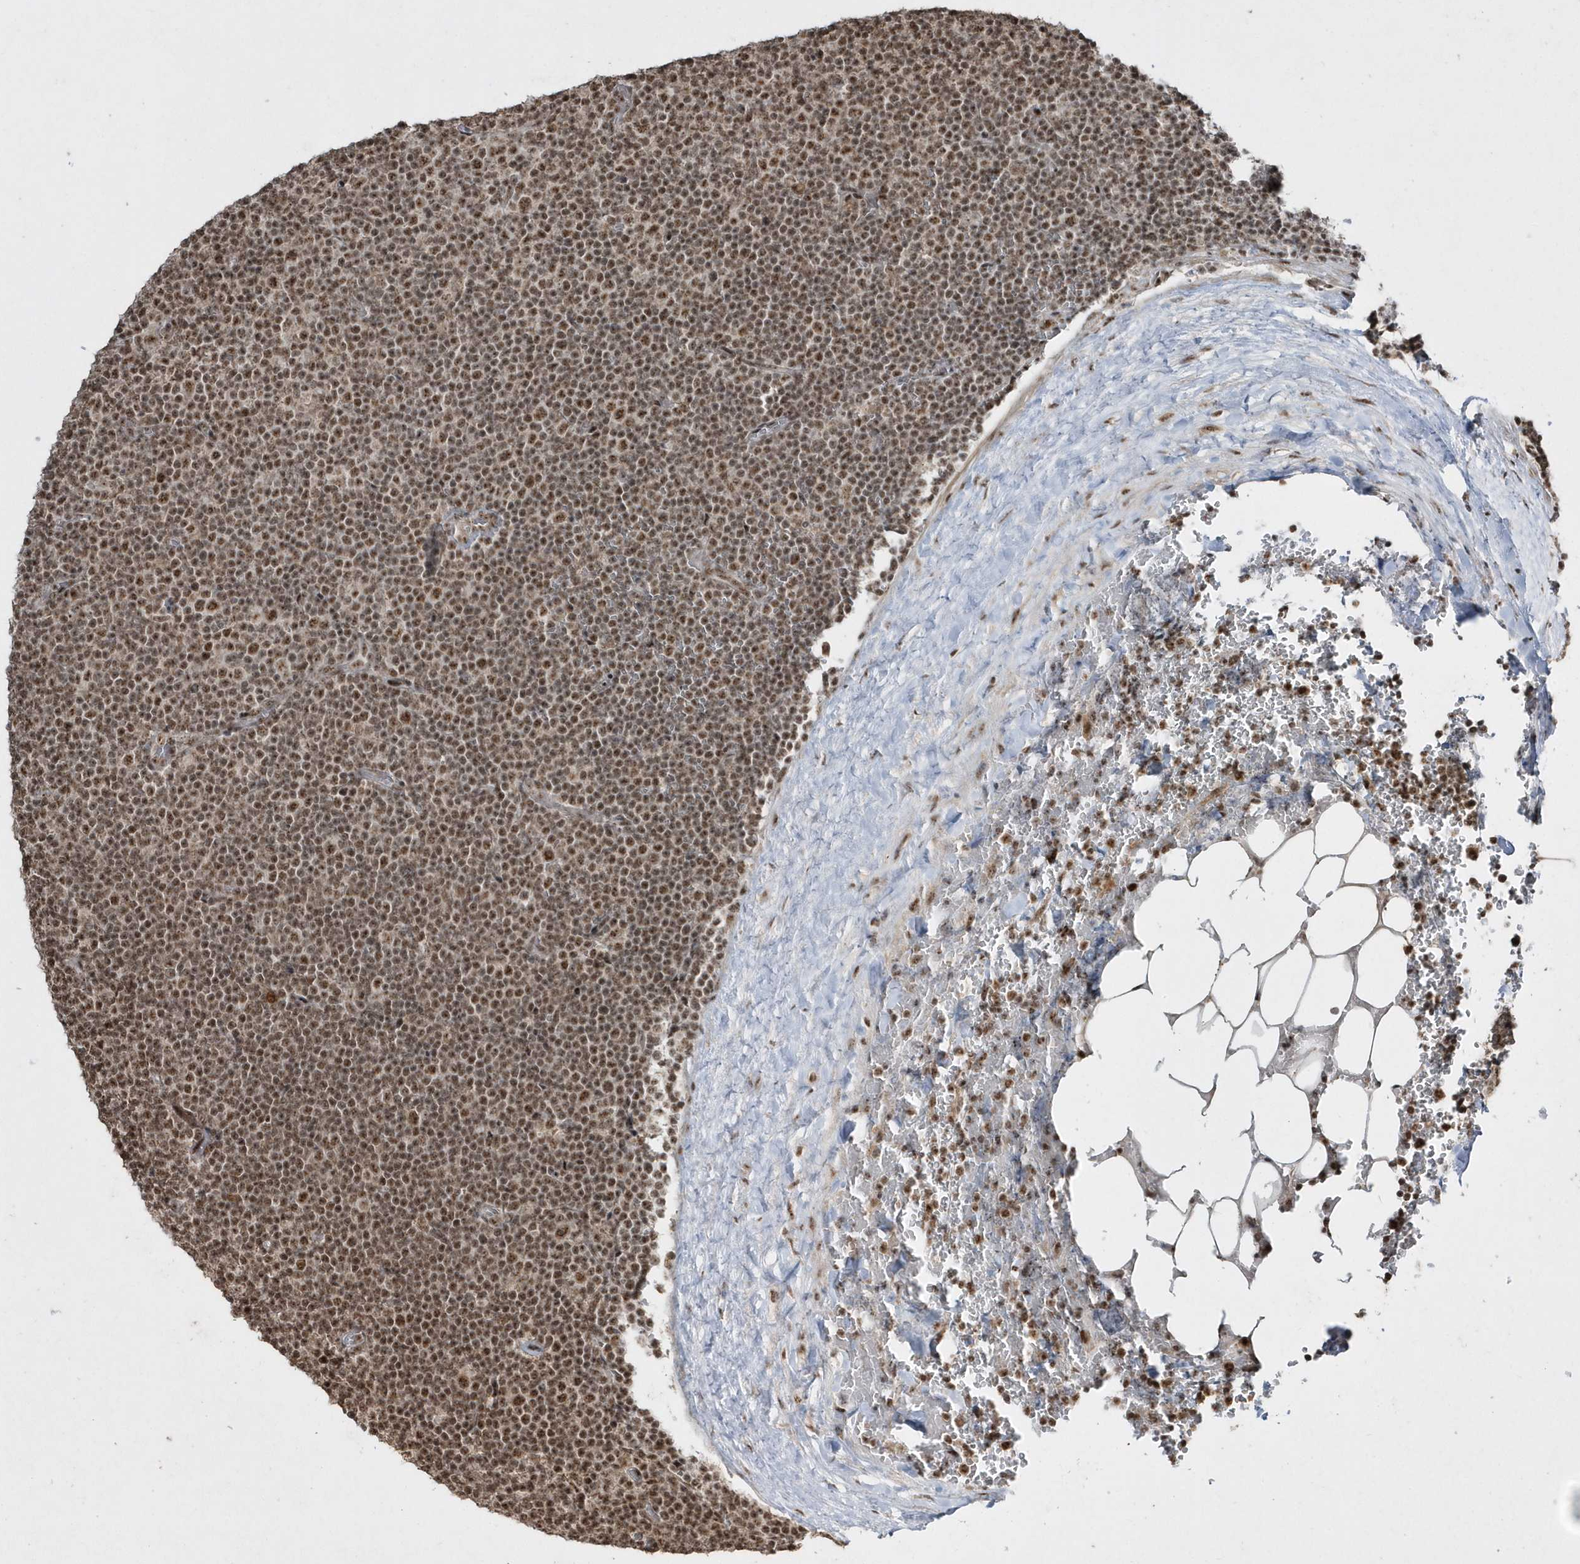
{"staining": {"intensity": "moderate", "quantity": ">75%", "location": "nuclear"}, "tissue": "lymphoma", "cell_type": "Tumor cells", "image_type": "cancer", "snomed": [{"axis": "morphology", "description": "Malignant lymphoma, non-Hodgkin's type, Low grade"}, {"axis": "topography", "description": "Lymph node"}], "caption": "DAB (3,3'-diaminobenzidine) immunohistochemical staining of lymphoma exhibits moderate nuclear protein positivity in approximately >75% of tumor cells.", "gene": "POLR3B", "patient": {"sex": "female", "age": 67}}